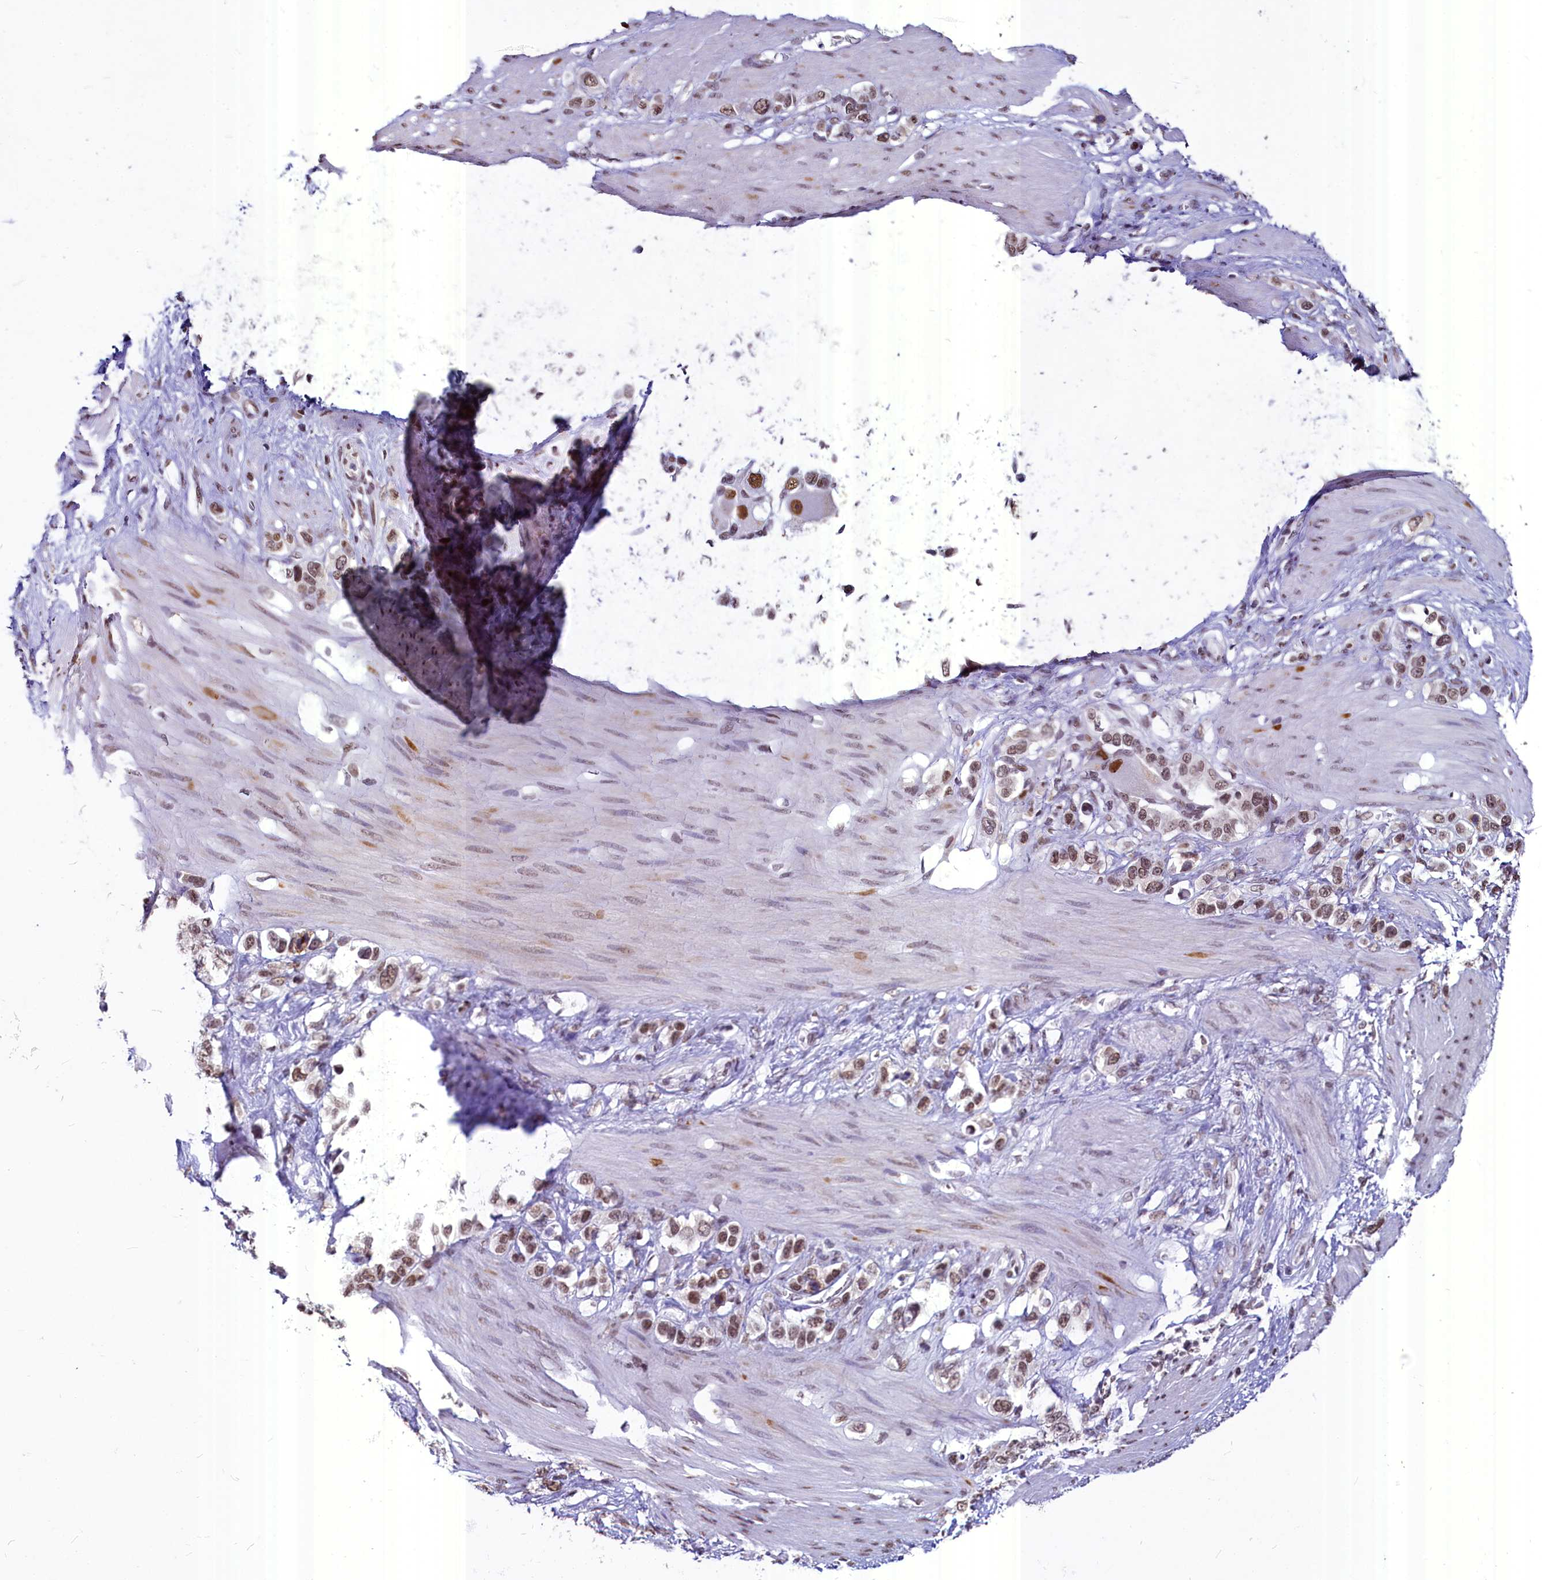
{"staining": {"intensity": "moderate", "quantity": ">75%", "location": "nuclear"}, "tissue": "stomach cancer", "cell_type": "Tumor cells", "image_type": "cancer", "snomed": [{"axis": "morphology", "description": "Adenocarcinoma, NOS"}, {"axis": "morphology", "description": "Adenocarcinoma, High grade"}, {"axis": "topography", "description": "Stomach, upper"}, {"axis": "topography", "description": "Stomach, lower"}], "caption": "An image of stomach adenocarcinoma stained for a protein reveals moderate nuclear brown staining in tumor cells.", "gene": "PARPBP", "patient": {"sex": "female", "age": 65}}